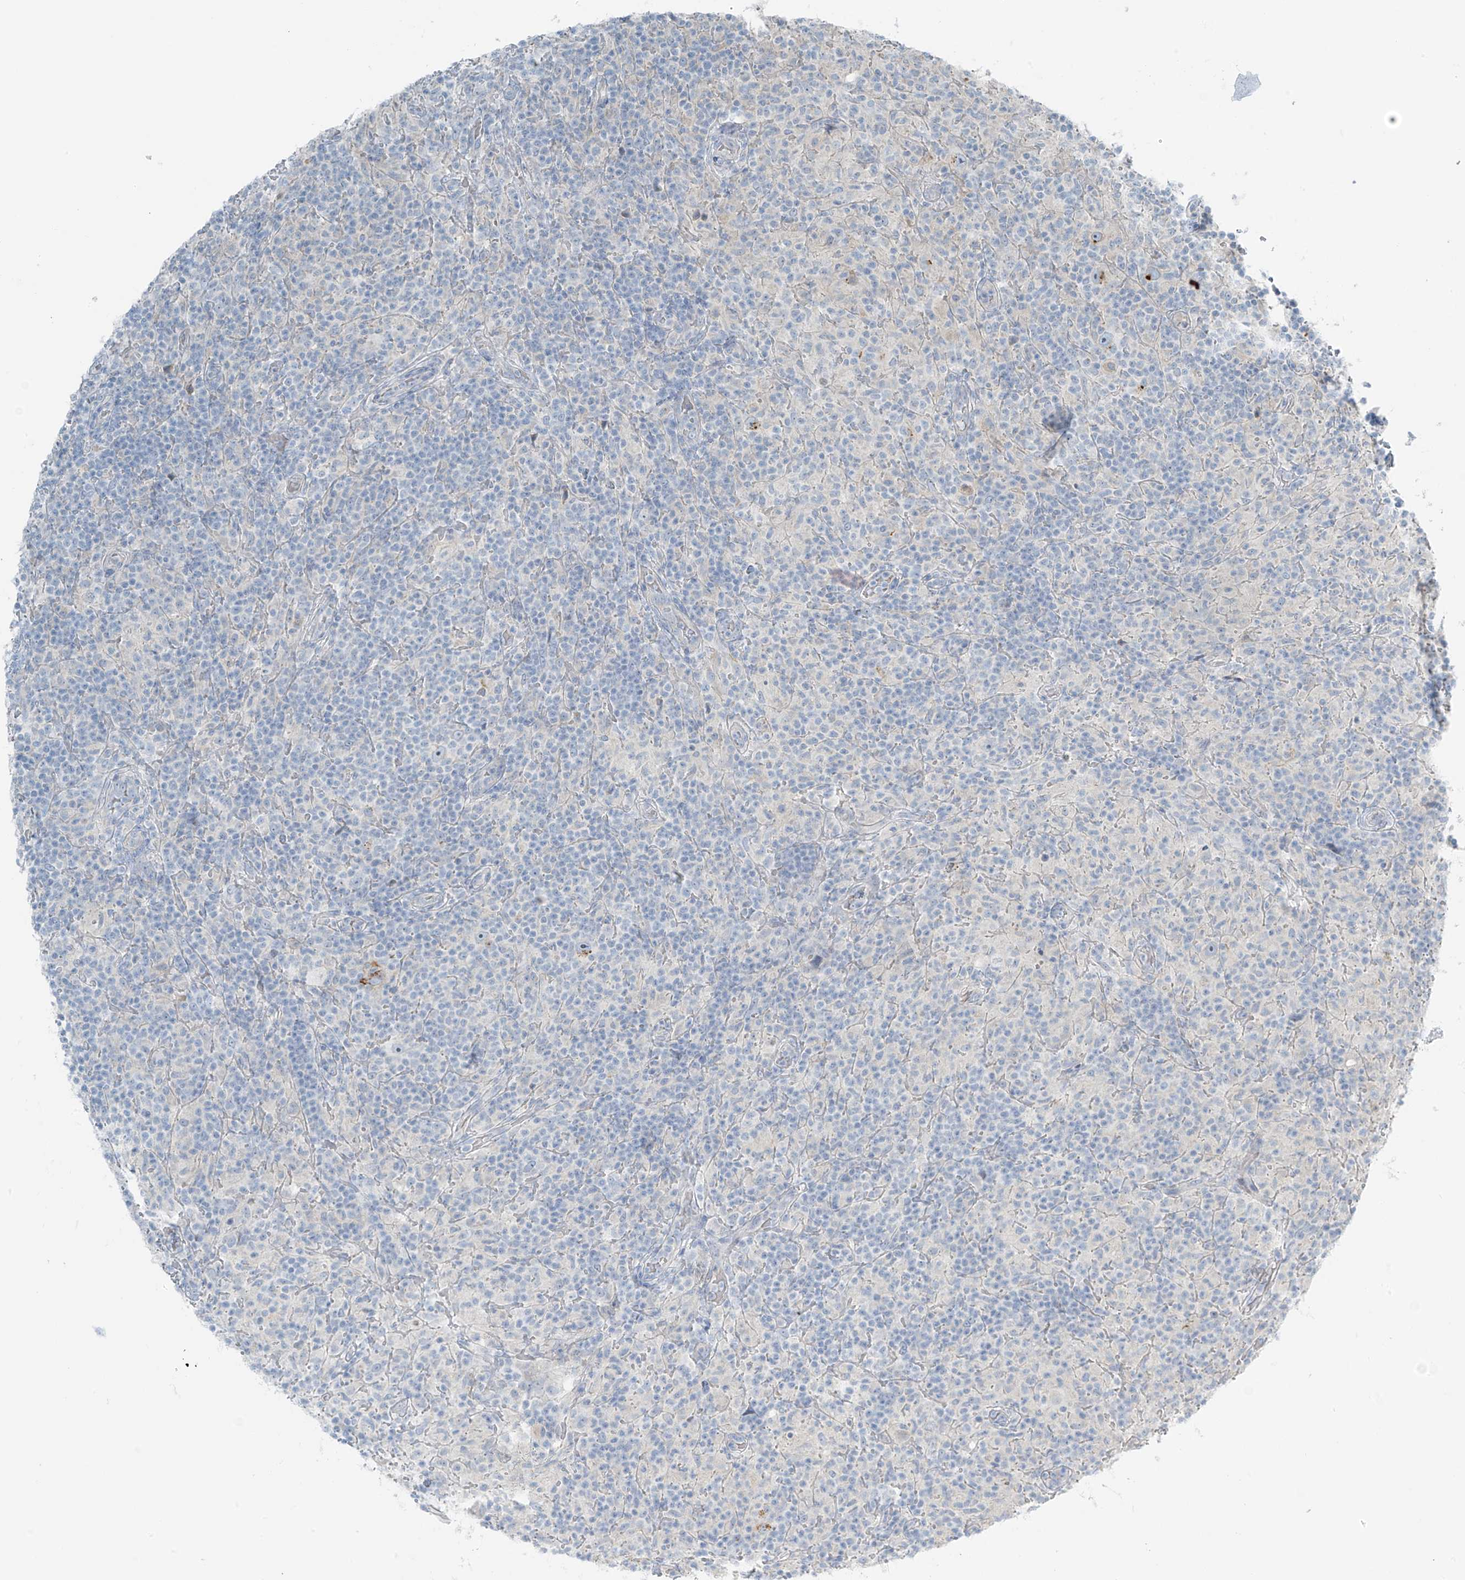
{"staining": {"intensity": "negative", "quantity": "none", "location": "none"}, "tissue": "lymphoma", "cell_type": "Tumor cells", "image_type": "cancer", "snomed": [{"axis": "morphology", "description": "Hodgkin's disease, NOS"}, {"axis": "topography", "description": "Lymph node"}], "caption": "Immunohistochemistry of human Hodgkin's disease exhibits no positivity in tumor cells.", "gene": "FAM131C", "patient": {"sex": "male", "age": 70}}